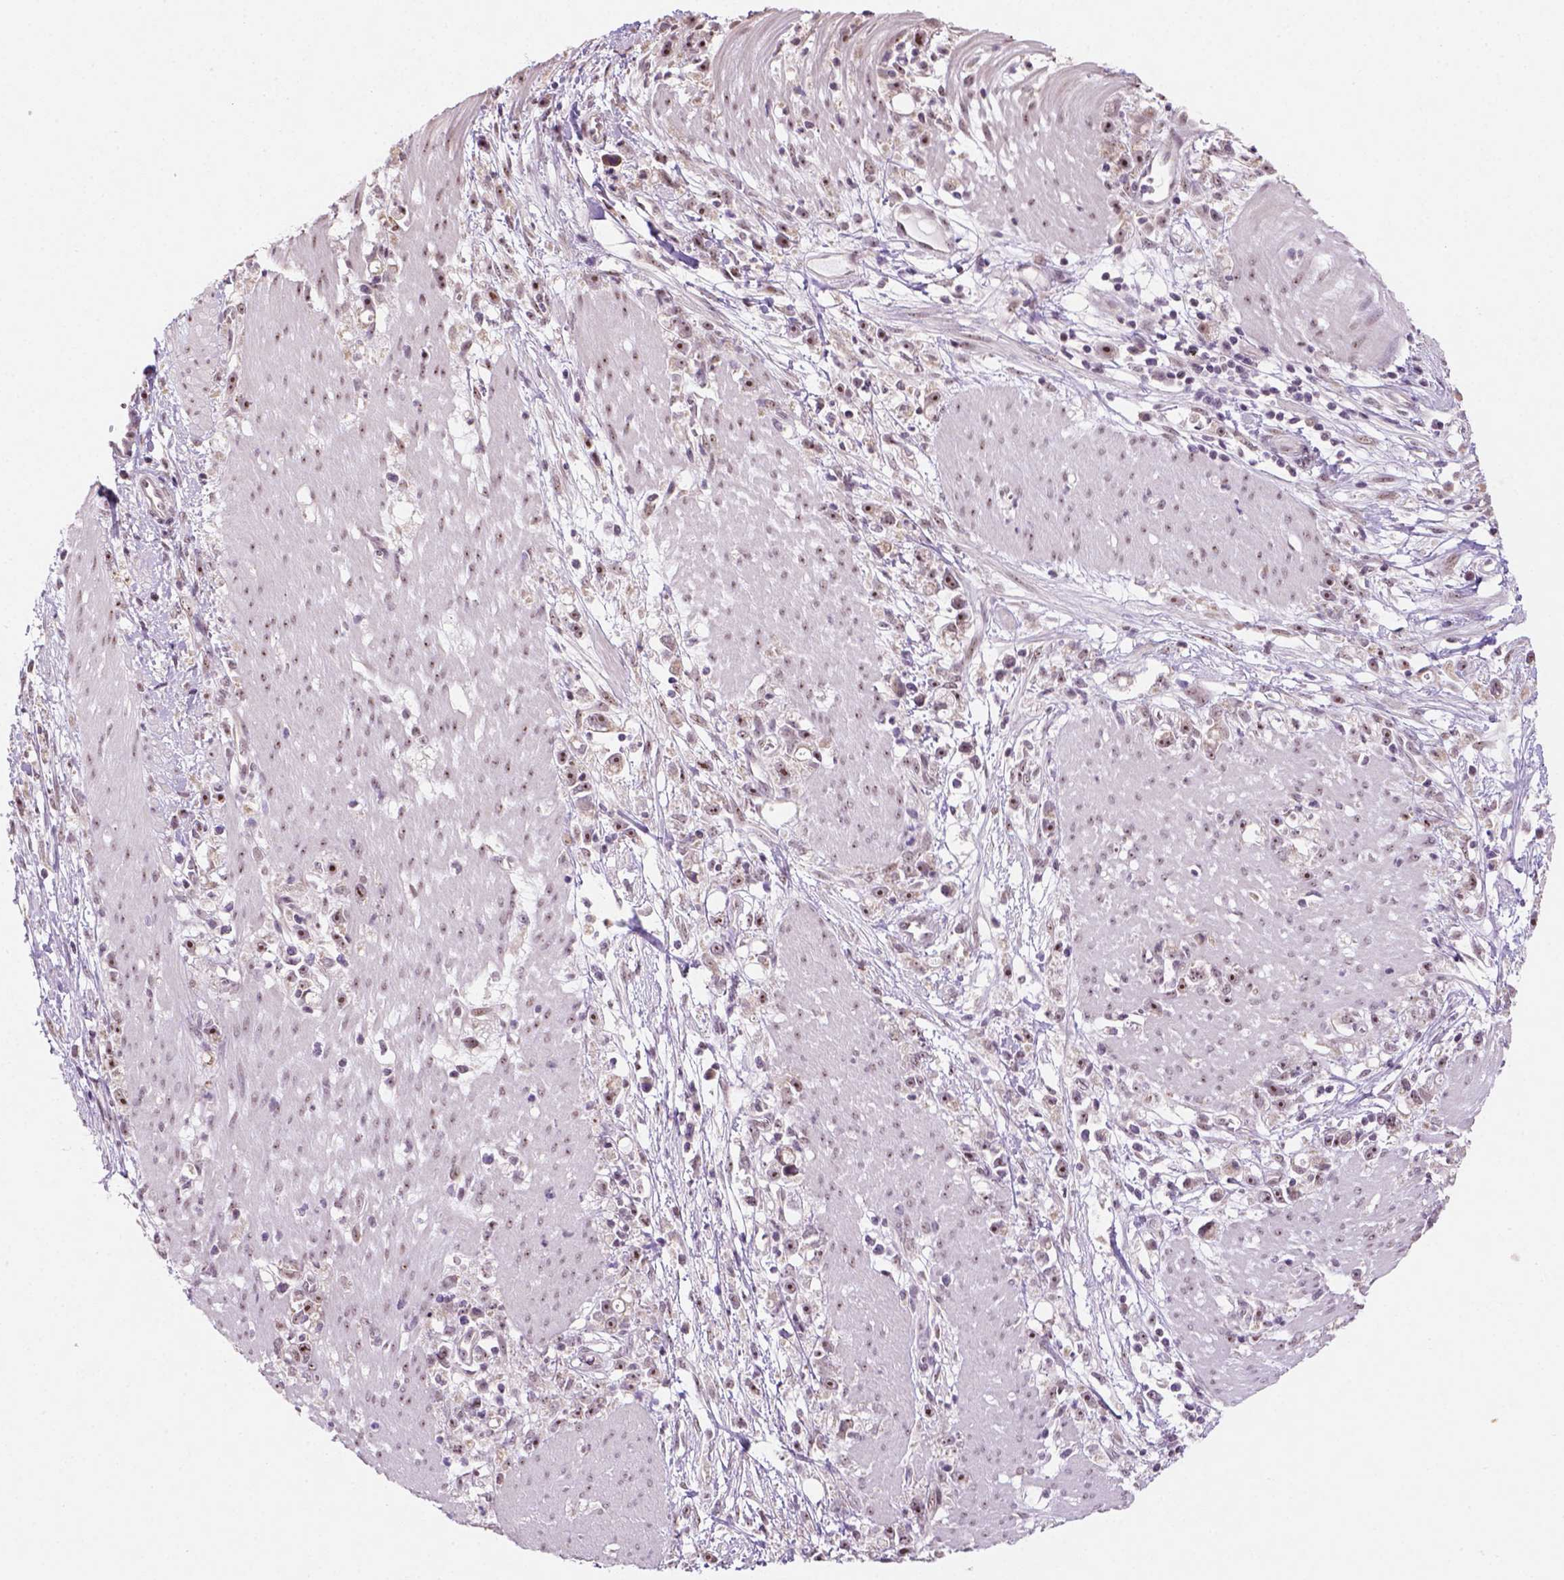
{"staining": {"intensity": "strong", "quantity": ">75%", "location": "nuclear"}, "tissue": "stomach cancer", "cell_type": "Tumor cells", "image_type": "cancer", "snomed": [{"axis": "morphology", "description": "Adenocarcinoma, NOS"}, {"axis": "topography", "description": "Stomach"}], "caption": "Stomach cancer was stained to show a protein in brown. There is high levels of strong nuclear expression in about >75% of tumor cells.", "gene": "DDX50", "patient": {"sex": "female", "age": 59}}